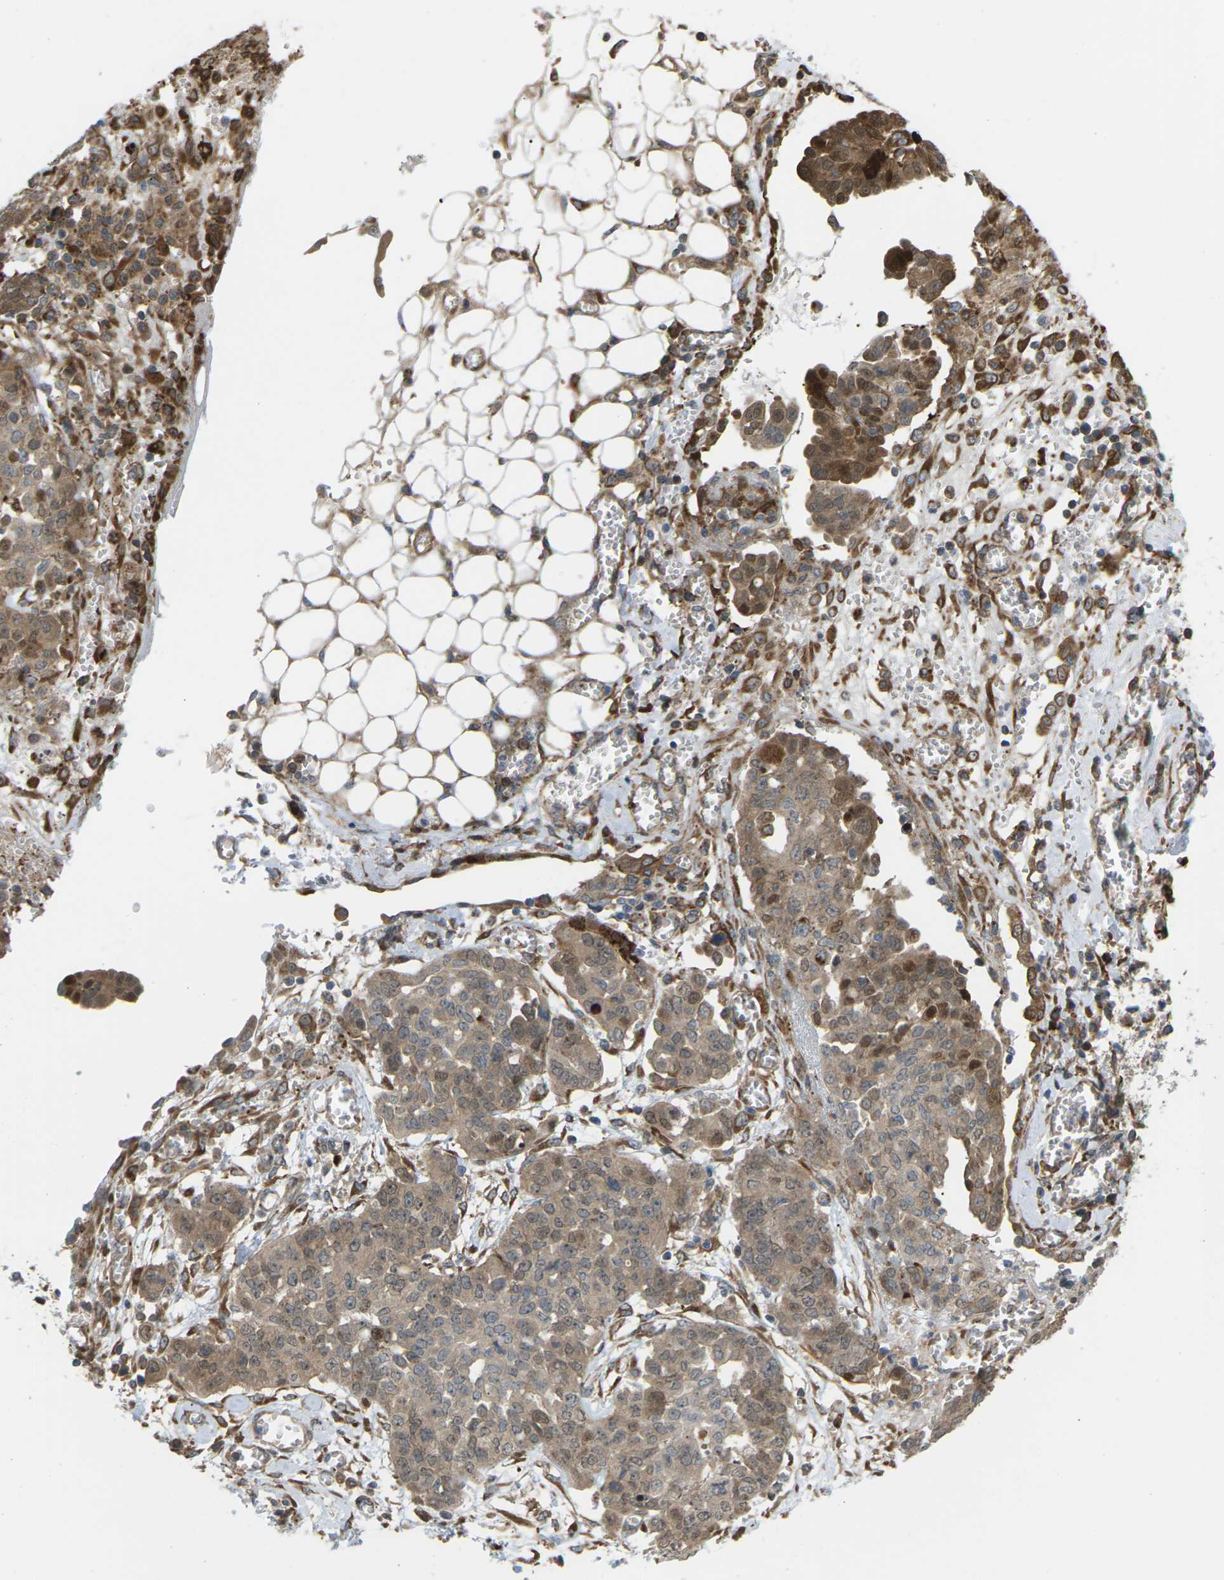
{"staining": {"intensity": "moderate", "quantity": ">75%", "location": "cytoplasmic/membranous,nuclear"}, "tissue": "ovarian cancer", "cell_type": "Tumor cells", "image_type": "cancer", "snomed": [{"axis": "morphology", "description": "Cystadenocarcinoma, serous, NOS"}, {"axis": "topography", "description": "Soft tissue"}, {"axis": "topography", "description": "Ovary"}], "caption": "Immunohistochemistry (IHC) micrograph of ovarian cancer stained for a protein (brown), which reveals medium levels of moderate cytoplasmic/membranous and nuclear expression in about >75% of tumor cells.", "gene": "ROBO1", "patient": {"sex": "female", "age": 57}}